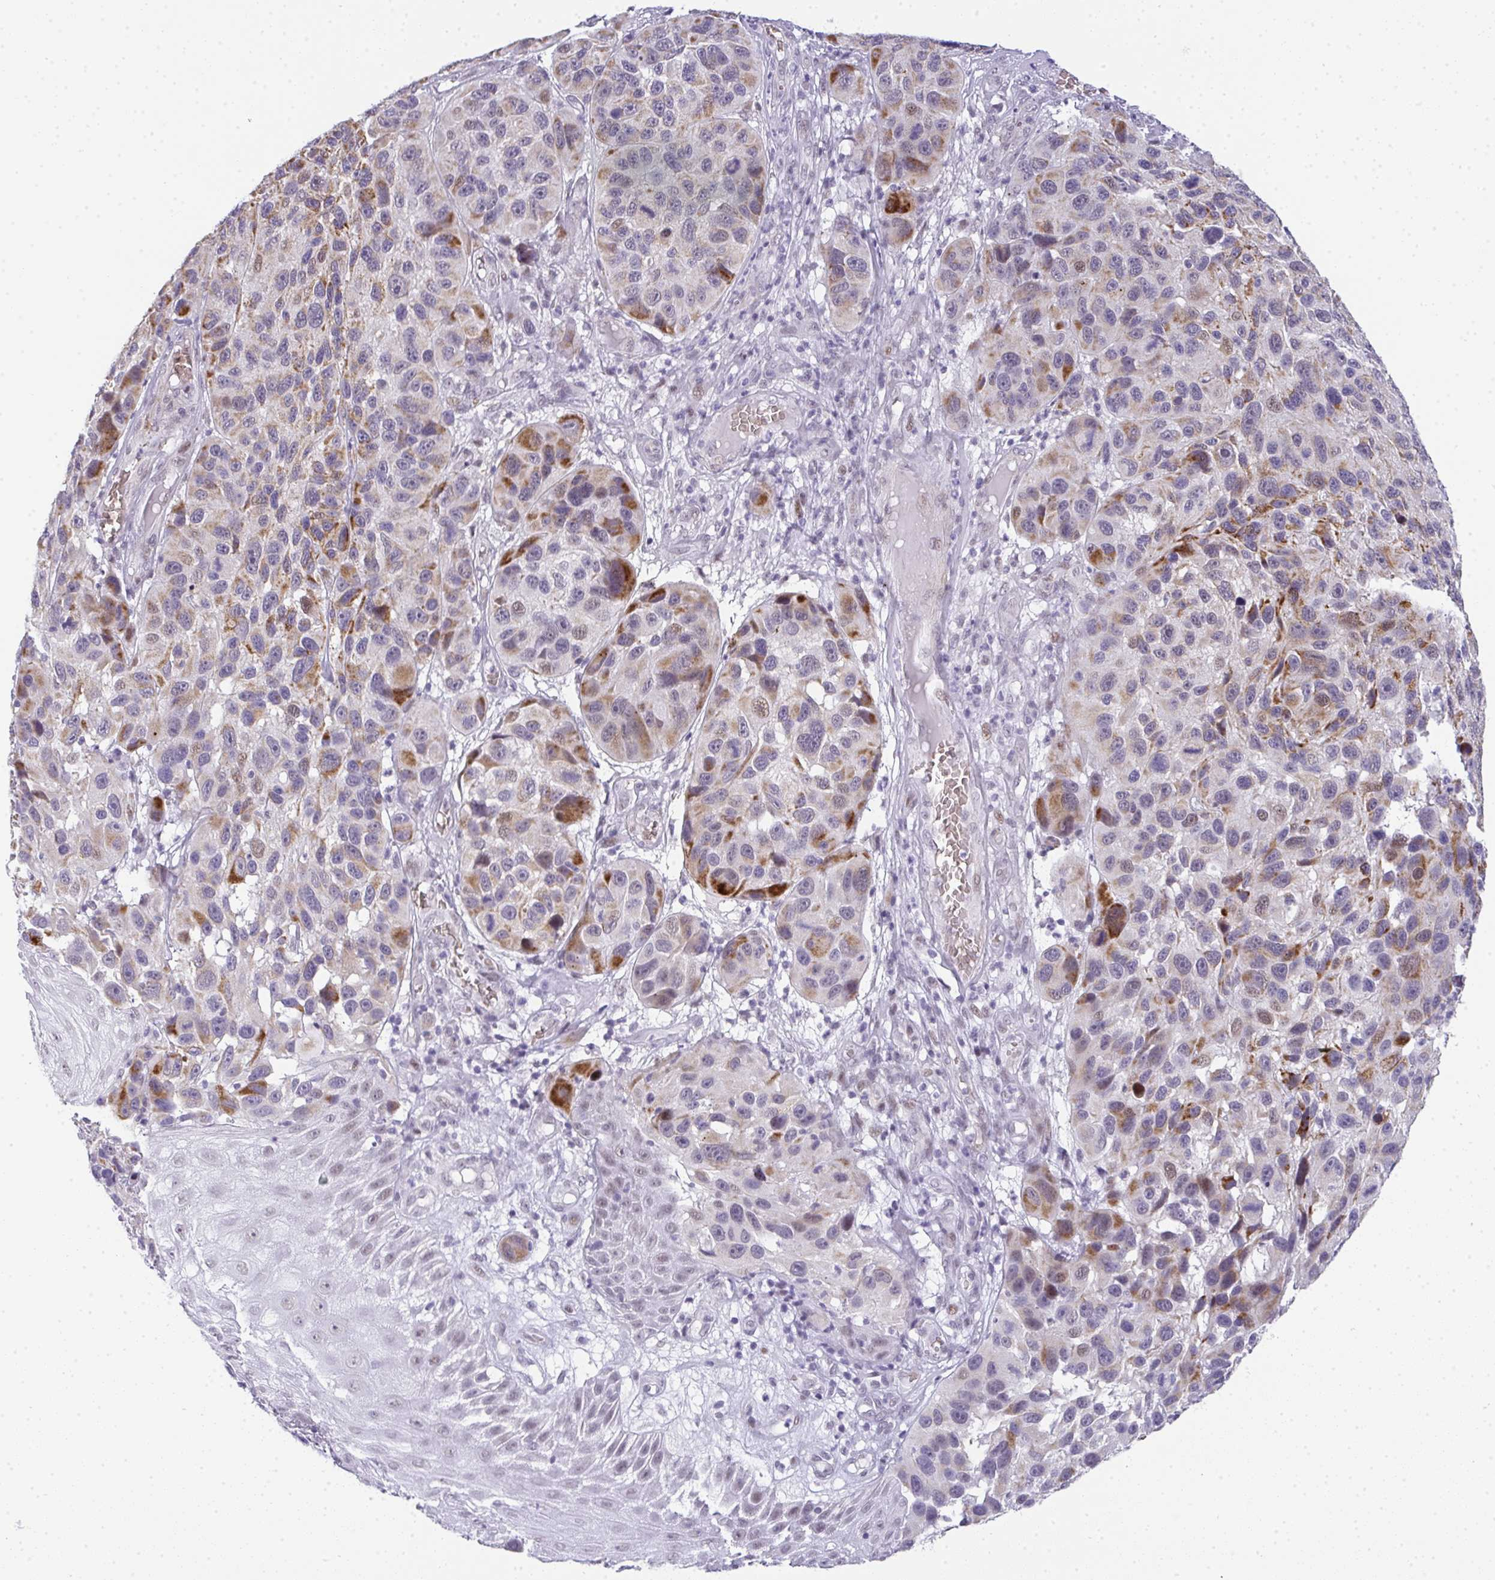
{"staining": {"intensity": "moderate", "quantity": "25%-75%", "location": "cytoplasmic/membranous"}, "tissue": "melanoma", "cell_type": "Tumor cells", "image_type": "cancer", "snomed": [{"axis": "morphology", "description": "Malignant melanoma, NOS"}, {"axis": "topography", "description": "Skin"}], "caption": "The histopathology image displays immunohistochemical staining of malignant melanoma. There is moderate cytoplasmic/membranous staining is appreciated in approximately 25%-75% of tumor cells. (DAB (3,3'-diaminobenzidine) = brown stain, brightfield microscopy at high magnification).", "gene": "TNMD", "patient": {"sex": "male", "age": 53}}